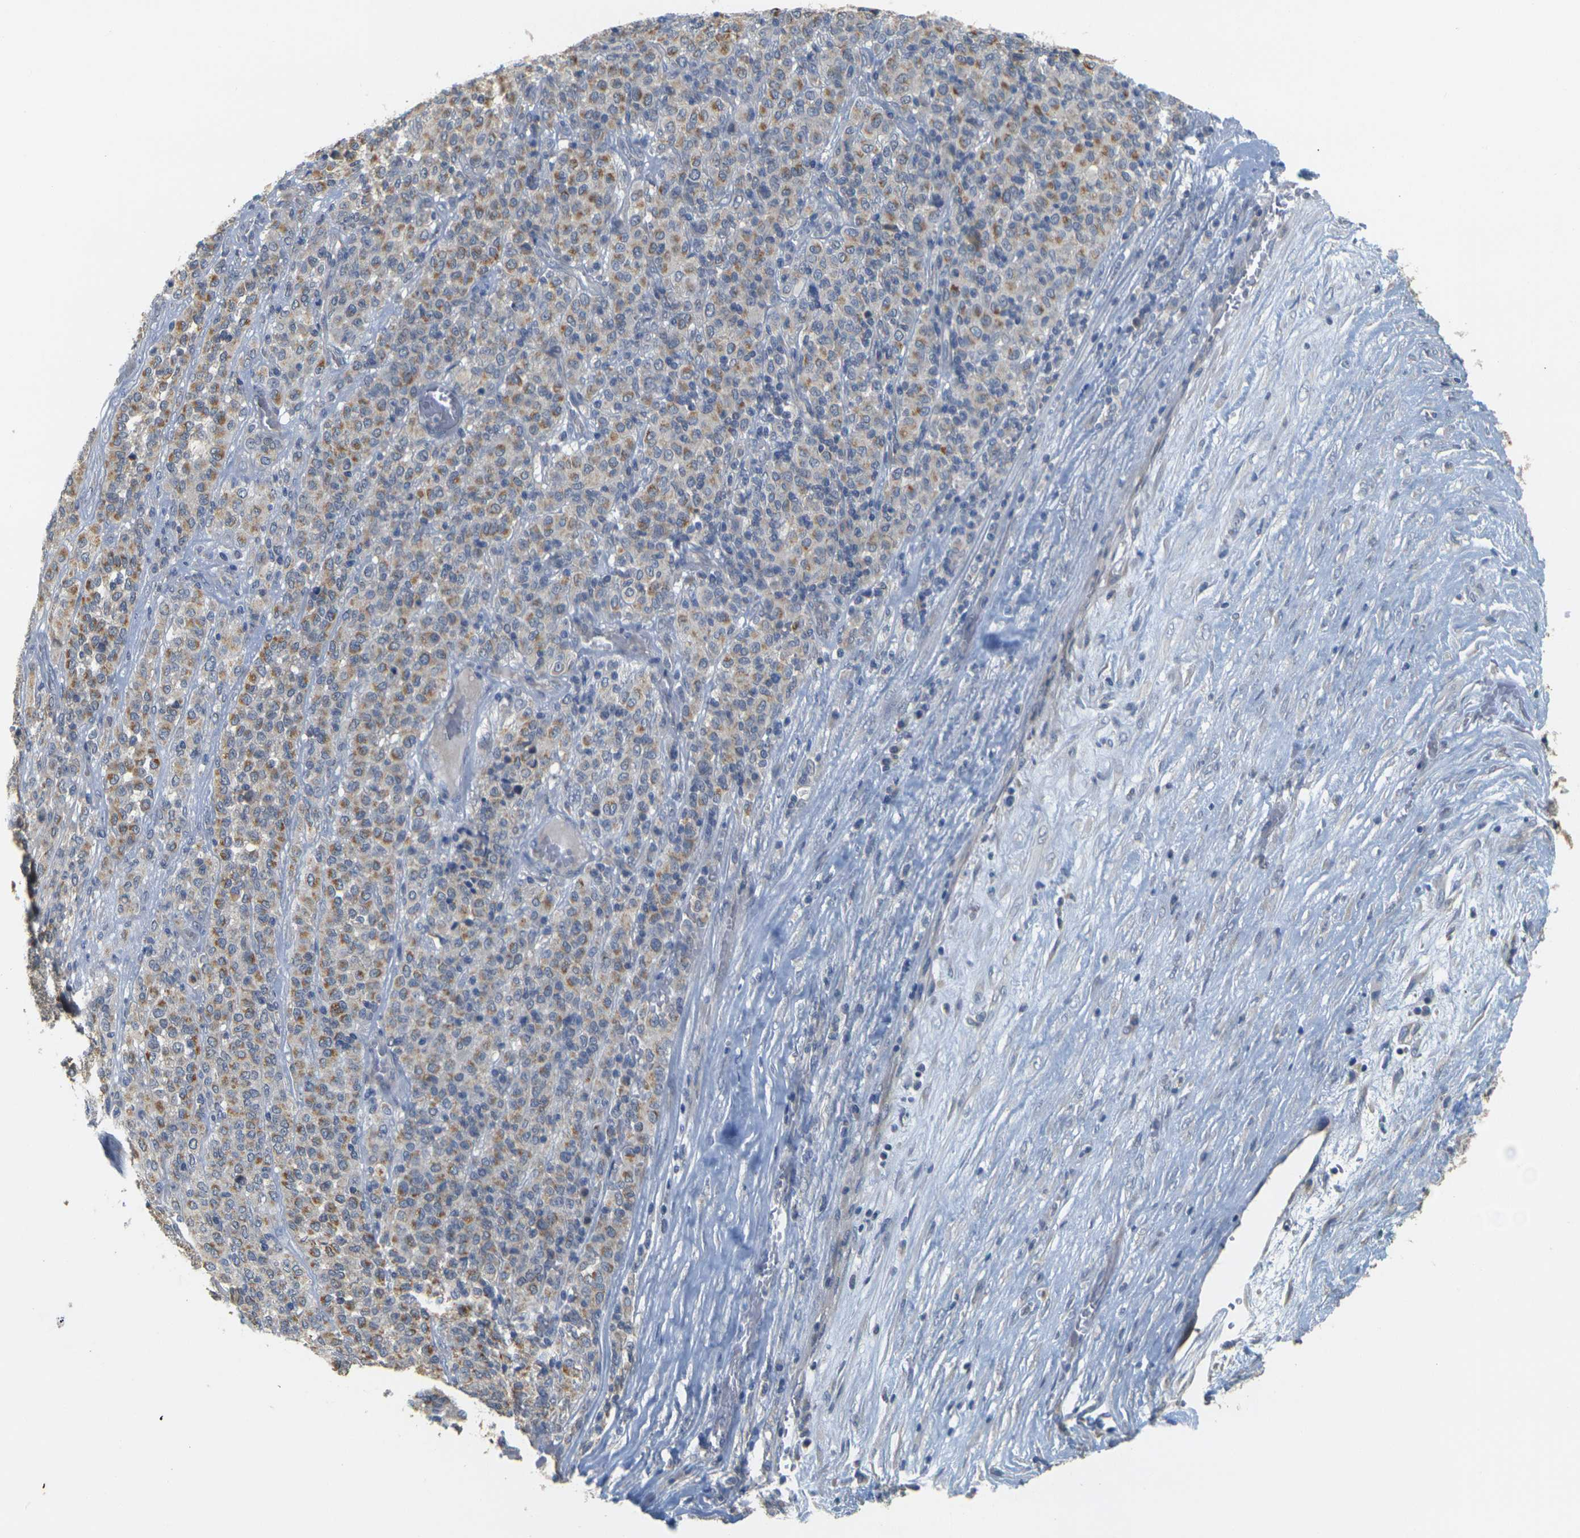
{"staining": {"intensity": "moderate", "quantity": "25%-75%", "location": "cytoplasmic/membranous"}, "tissue": "melanoma", "cell_type": "Tumor cells", "image_type": "cancer", "snomed": [{"axis": "morphology", "description": "Malignant melanoma, Metastatic site"}, {"axis": "topography", "description": "Pancreas"}], "caption": "Malignant melanoma (metastatic site) stained for a protein displays moderate cytoplasmic/membranous positivity in tumor cells.", "gene": "GDAP1", "patient": {"sex": "female", "age": 30}}